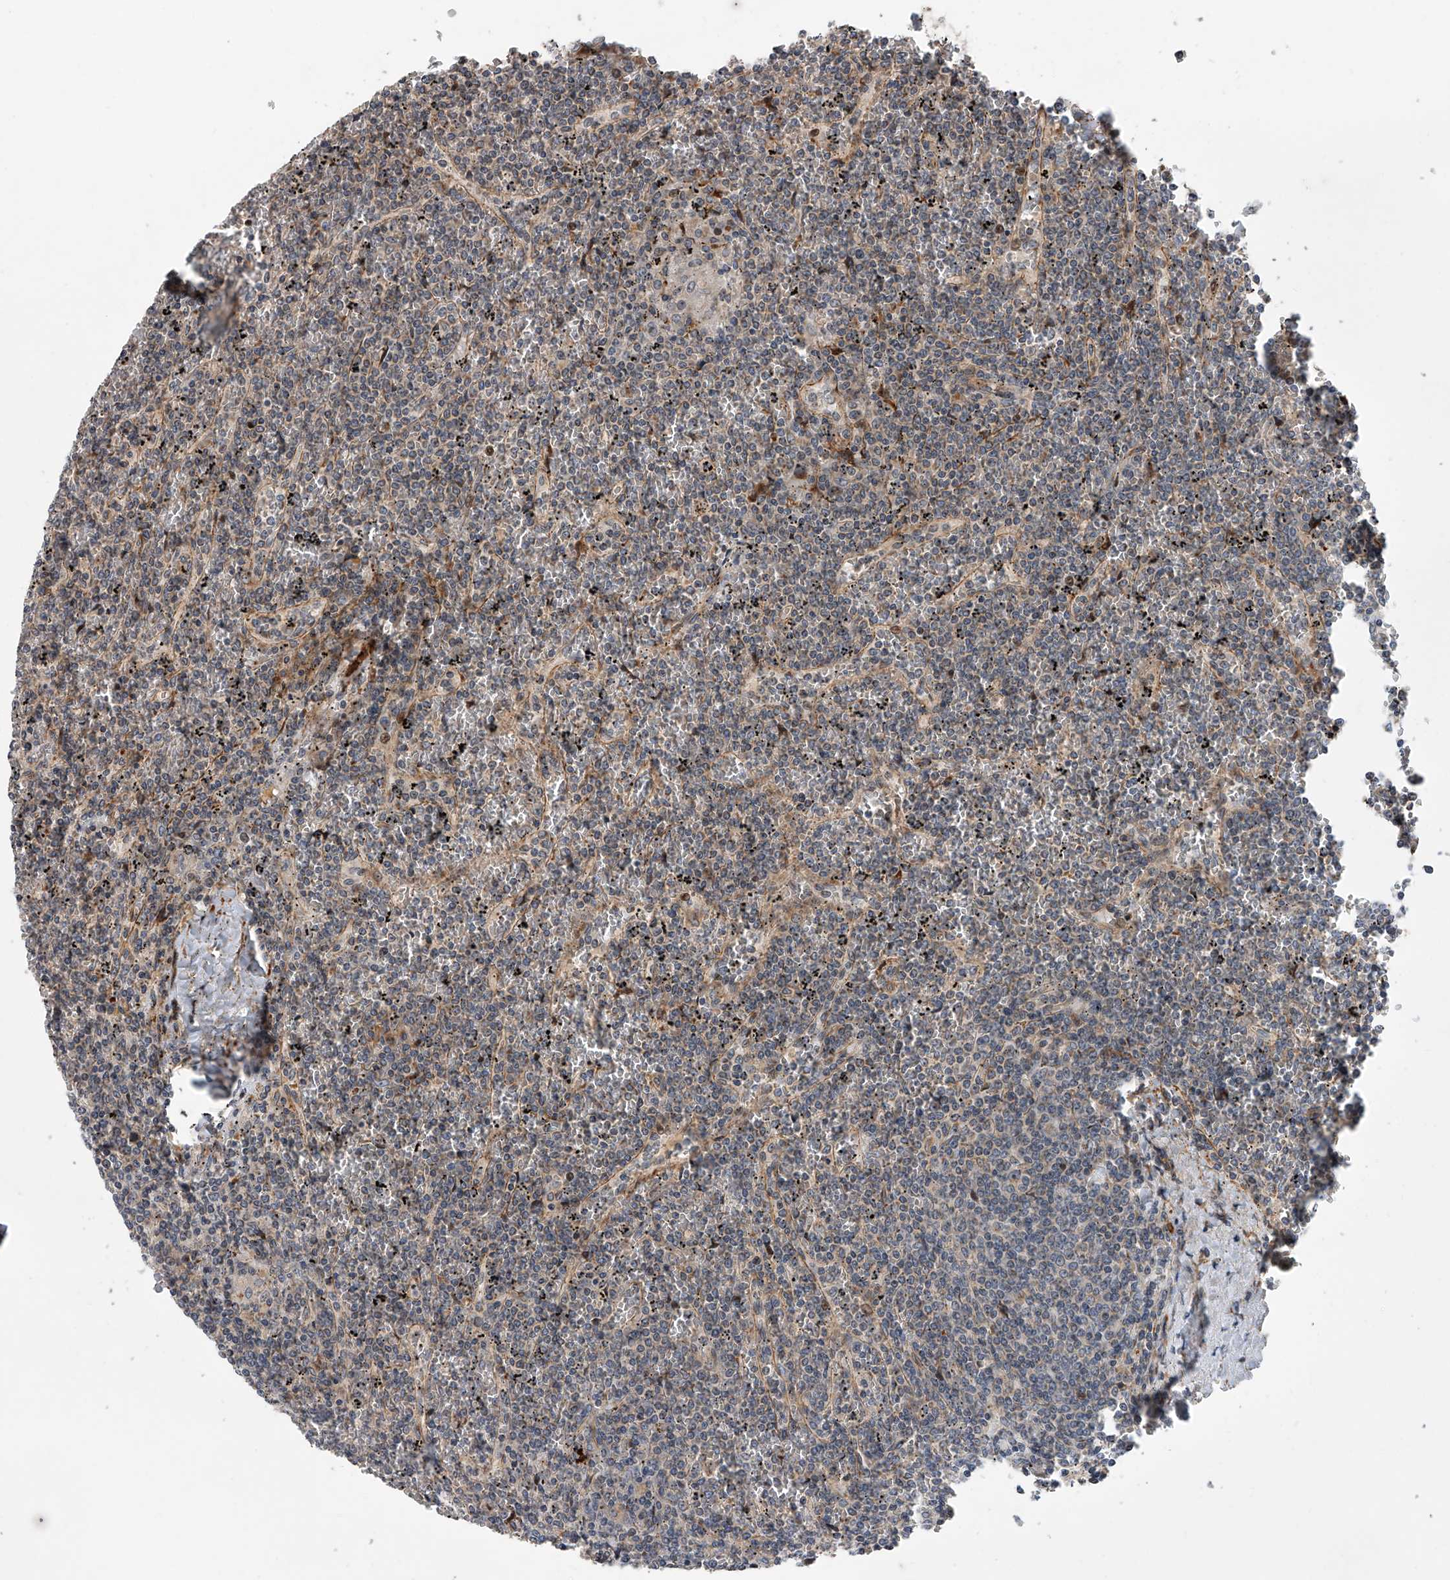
{"staining": {"intensity": "negative", "quantity": "none", "location": "none"}, "tissue": "lymphoma", "cell_type": "Tumor cells", "image_type": "cancer", "snomed": [{"axis": "morphology", "description": "Malignant lymphoma, non-Hodgkin's type, Low grade"}, {"axis": "topography", "description": "Spleen"}], "caption": "Tumor cells show no significant protein expression in malignant lymphoma, non-Hodgkin's type (low-grade). (Immunohistochemistry, brightfield microscopy, high magnification).", "gene": "DLGAP2", "patient": {"sex": "female", "age": 19}}